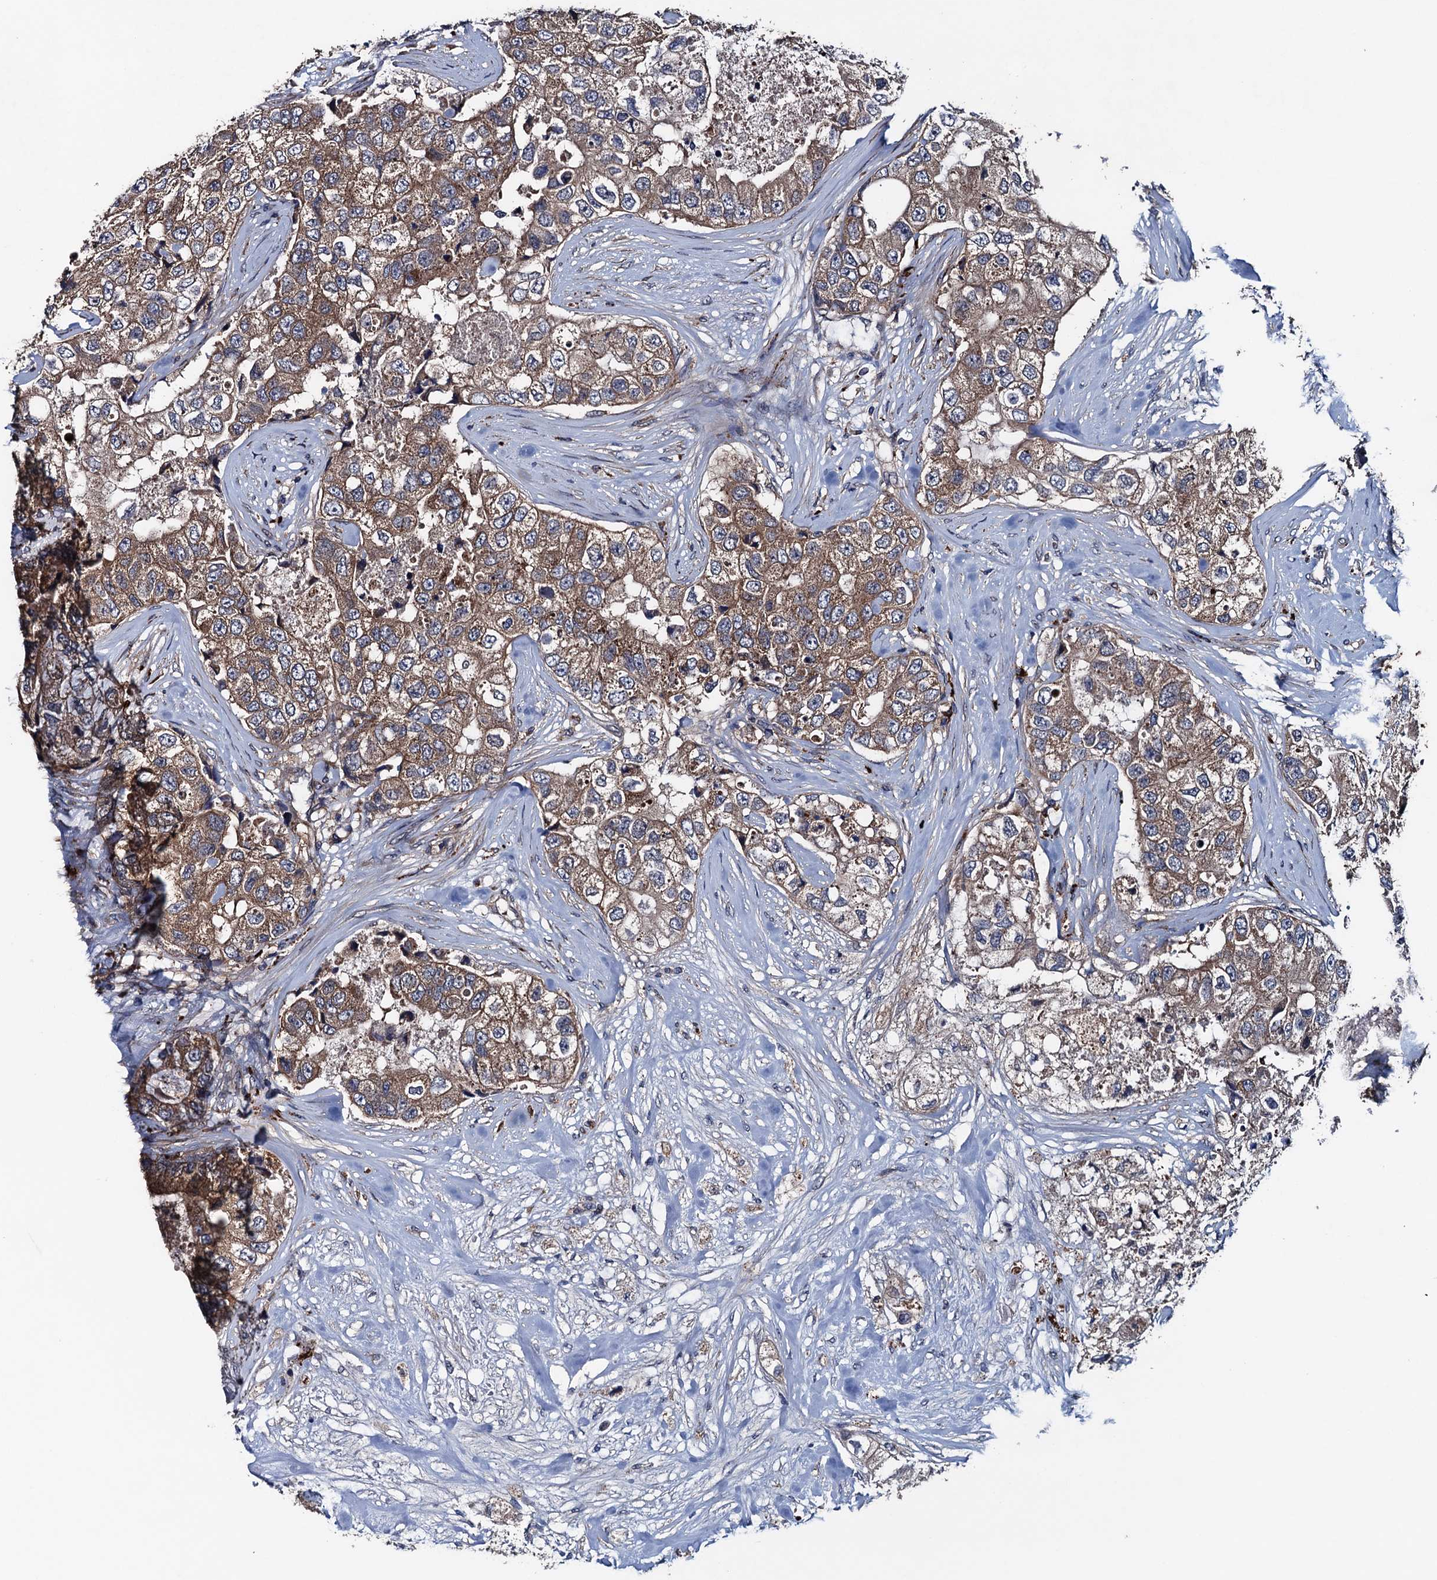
{"staining": {"intensity": "moderate", "quantity": ">75%", "location": "cytoplasmic/membranous"}, "tissue": "breast cancer", "cell_type": "Tumor cells", "image_type": "cancer", "snomed": [{"axis": "morphology", "description": "Duct carcinoma"}, {"axis": "topography", "description": "Breast"}], "caption": "Breast cancer tissue demonstrates moderate cytoplasmic/membranous staining in about >75% of tumor cells, visualized by immunohistochemistry. (DAB (3,3'-diaminobenzidine) IHC with brightfield microscopy, high magnification).", "gene": "BLTP3B", "patient": {"sex": "female", "age": 62}}